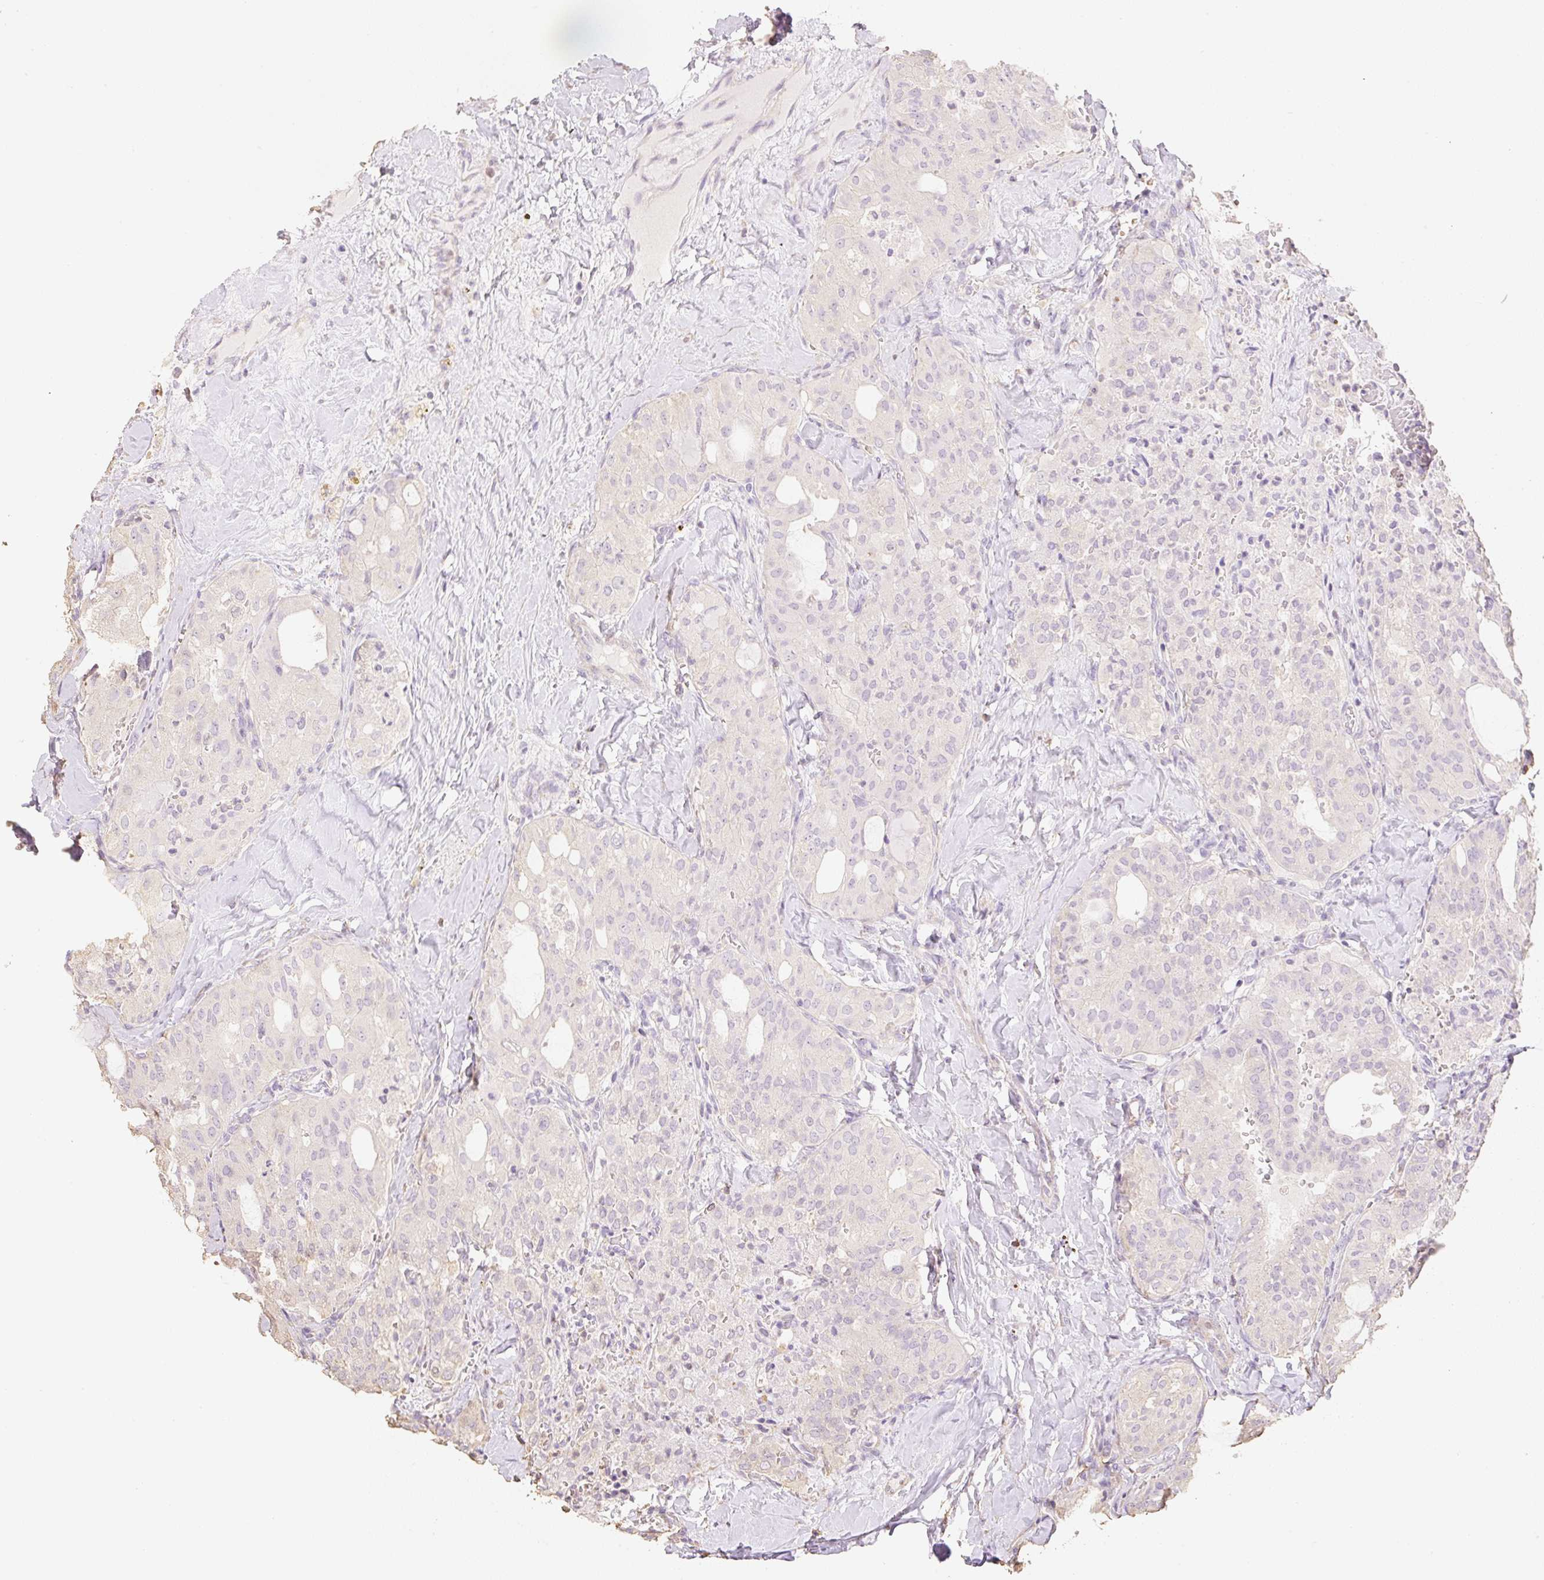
{"staining": {"intensity": "negative", "quantity": "none", "location": "none"}, "tissue": "thyroid cancer", "cell_type": "Tumor cells", "image_type": "cancer", "snomed": [{"axis": "morphology", "description": "Follicular adenoma carcinoma, NOS"}, {"axis": "topography", "description": "Thyroid gland"}], "caption": "Thyroid follicular adenoma carcinoma was stained to show a protein in brown. There is no significant staining in tumor cells. (DAB immunohistochemistry (IHC), high magnification).", "gene": "MBOAT7", "patient": {"sex": "male", "age": 75}}